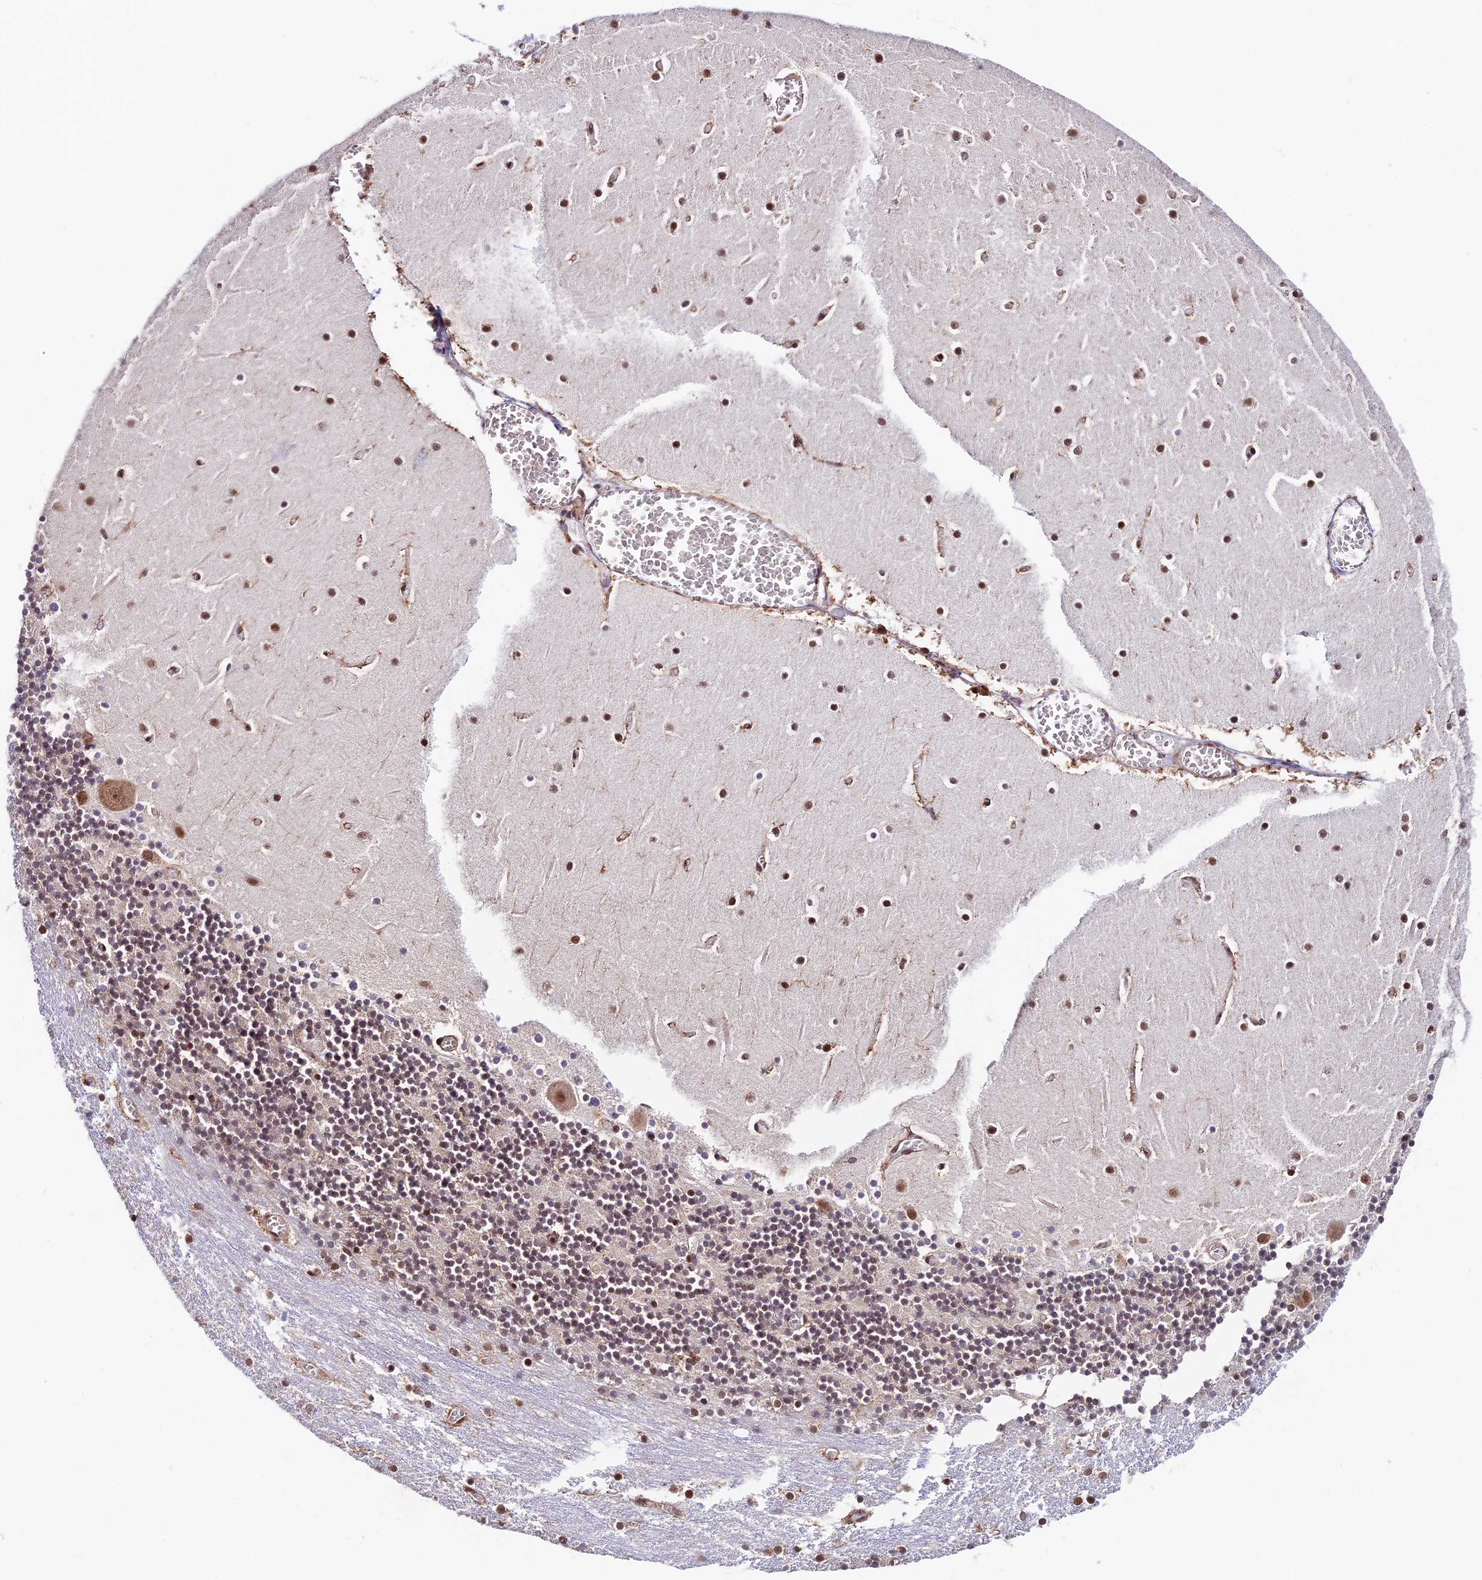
{"staining": {"intensity": "moderate", "quantity": "25%-75%", "location": "nuclear"}, "tissue": "cerebellum", "cell_type": "Cells in granular layer", "image_type": "normal", "snomed": [{"axis": "morphology", "description": "Normal tissue, NOS"}, {"axis": "topography", "description": "Cerebellum"}], "caption": "Protein expression analysis of normal human cerebellum reveals moderate nuclear positivity in approximately 25%-75% of cells in granular layer. (brown staining indicates protein expression, while blue staining denotes nuclei).", "gene": "RBM42", "patient": {"sex": "female", "age": 28}}